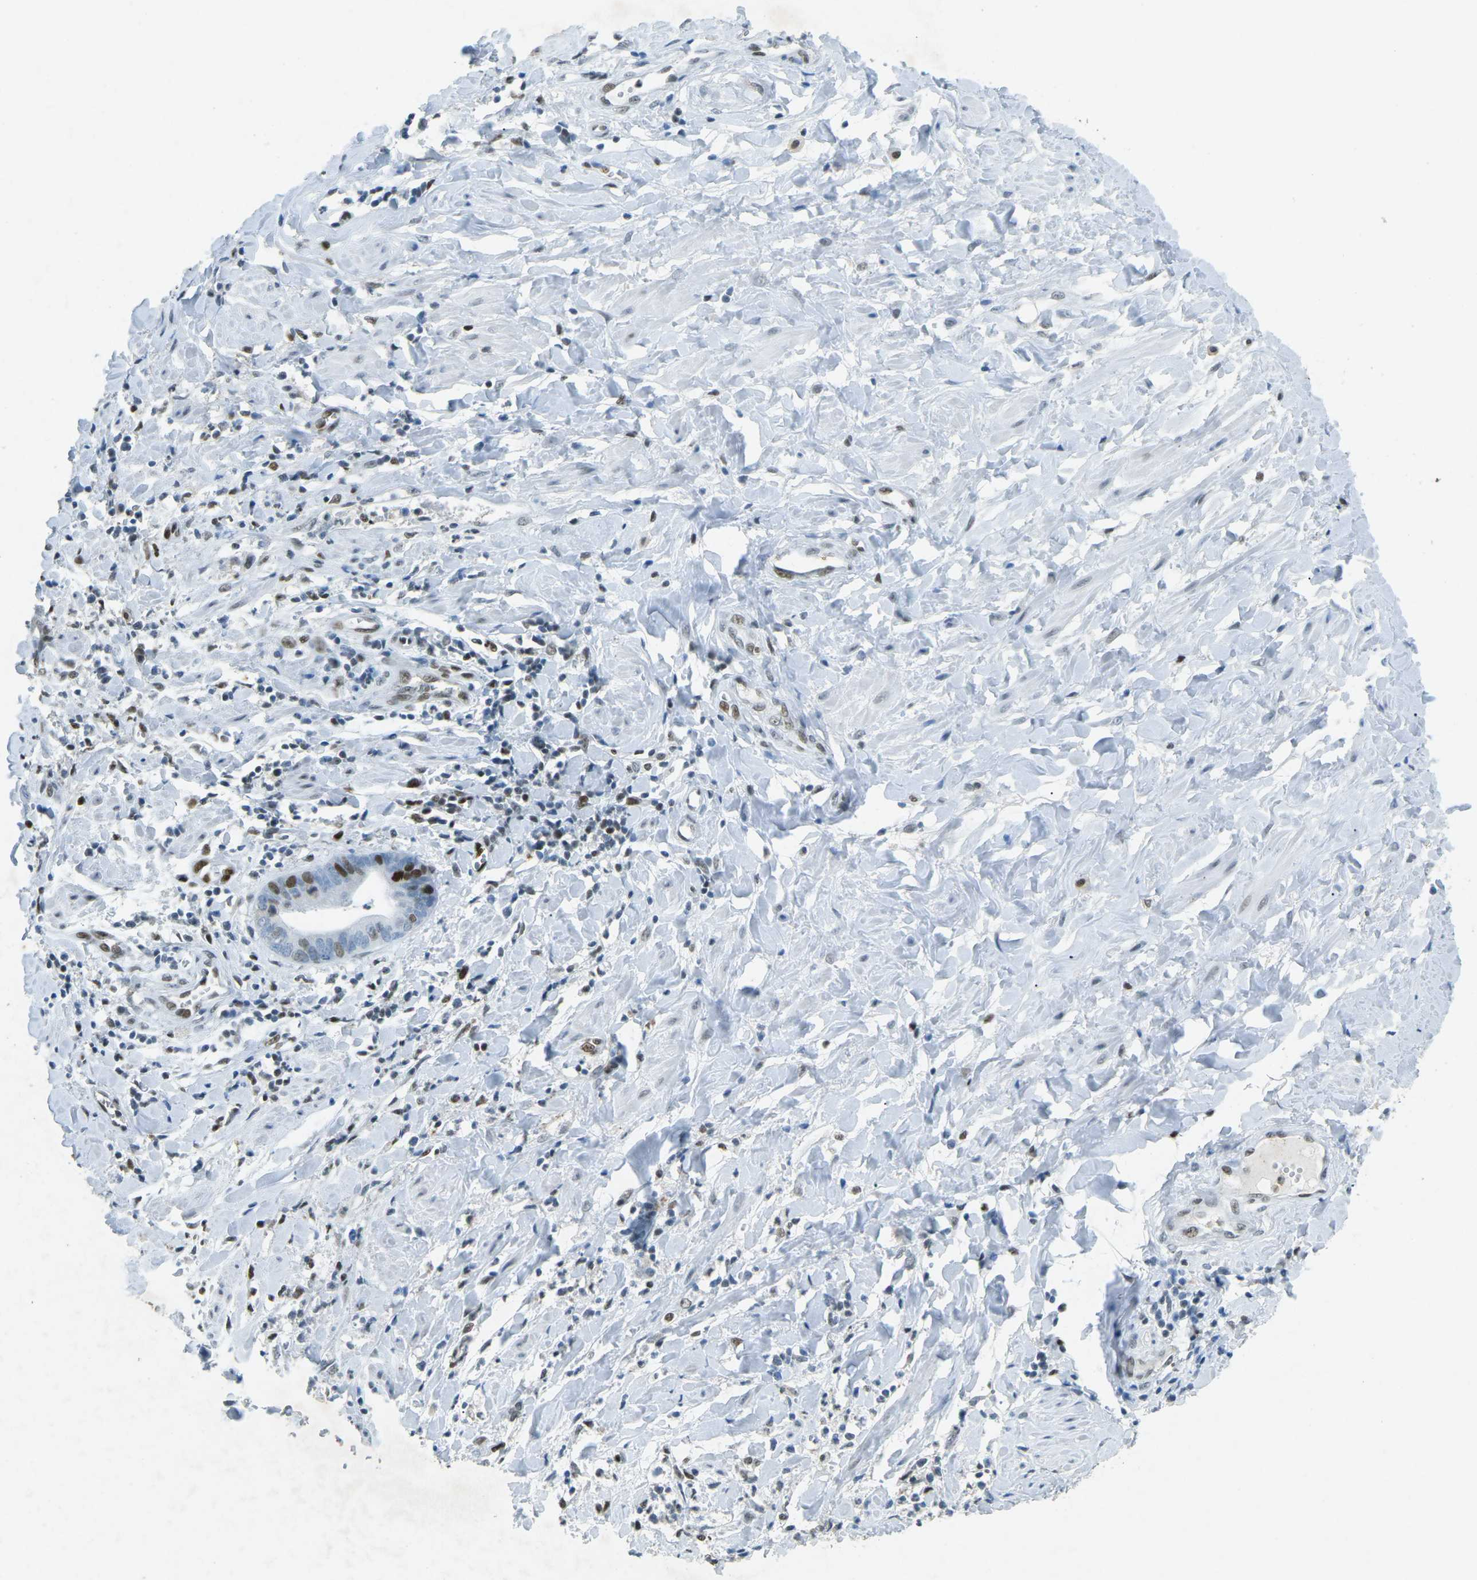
{"staining": {"intensity": "moderate", "quantity": "25%-75%", "location": "nuclear"}, "tissue": "cervical cancer", "cell_type": "Tumor cells", "image_type": "cancer", "snomed": [{"axis": "morphology", "description": "Adenocarcinoma, NOS"}, {"axis": "topography", "description": "Cervix"}], "caption": "A medium amount of moderate nuclear expression is seen in approximately 25%-75% of tumor cells in adenocarcinoma (cervical) tissue. (IHC, brightfield microscopy, high magnification).", "gene": "RB1", "patient": {"sex": "female", "age": 44}}